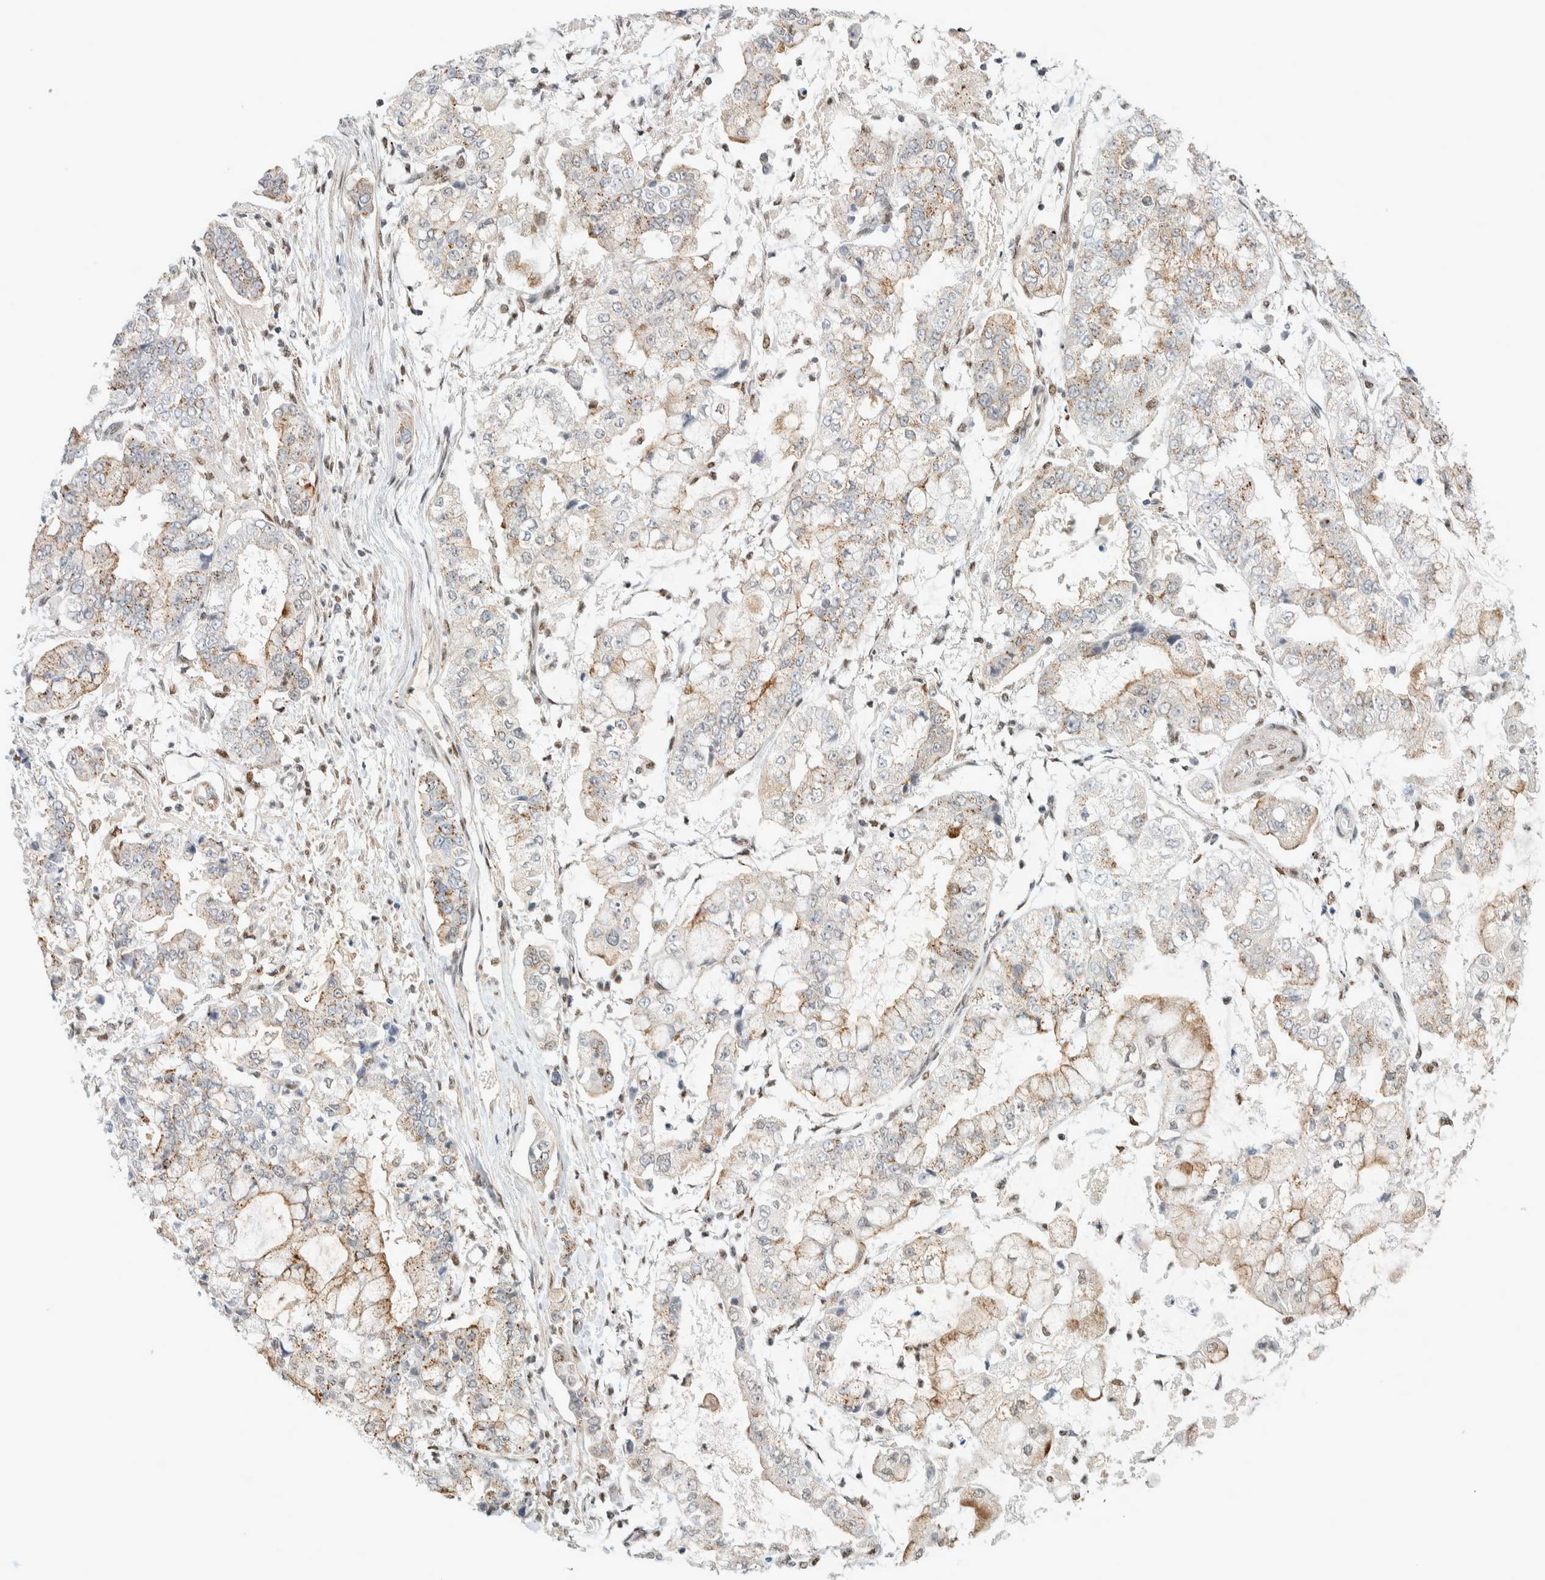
{"staining": {"intensity": "weak", "quantity": "25%-75%", "location": "cytoplasmic/membranous"}, "tissue": "stomach cancer", "cell_type": "Tumor cells", "image_type": "cancer", "snomed": [{"axis": "morphology", "description": "Adenocarcinoma, NOS"}, {"axis": "topography", "description": "Stomach"}], "caption": "Immunohistochemistry (IHC) image of human stomach cancer (adenocarcinoma) stained for a protein (brown), which reveals low levels of weak cytoplasmic/membranous staining in approximately 25%-75% of tumor cells.", "gene": "TFE3", "patient": {"sex": "male", "age": 76}}